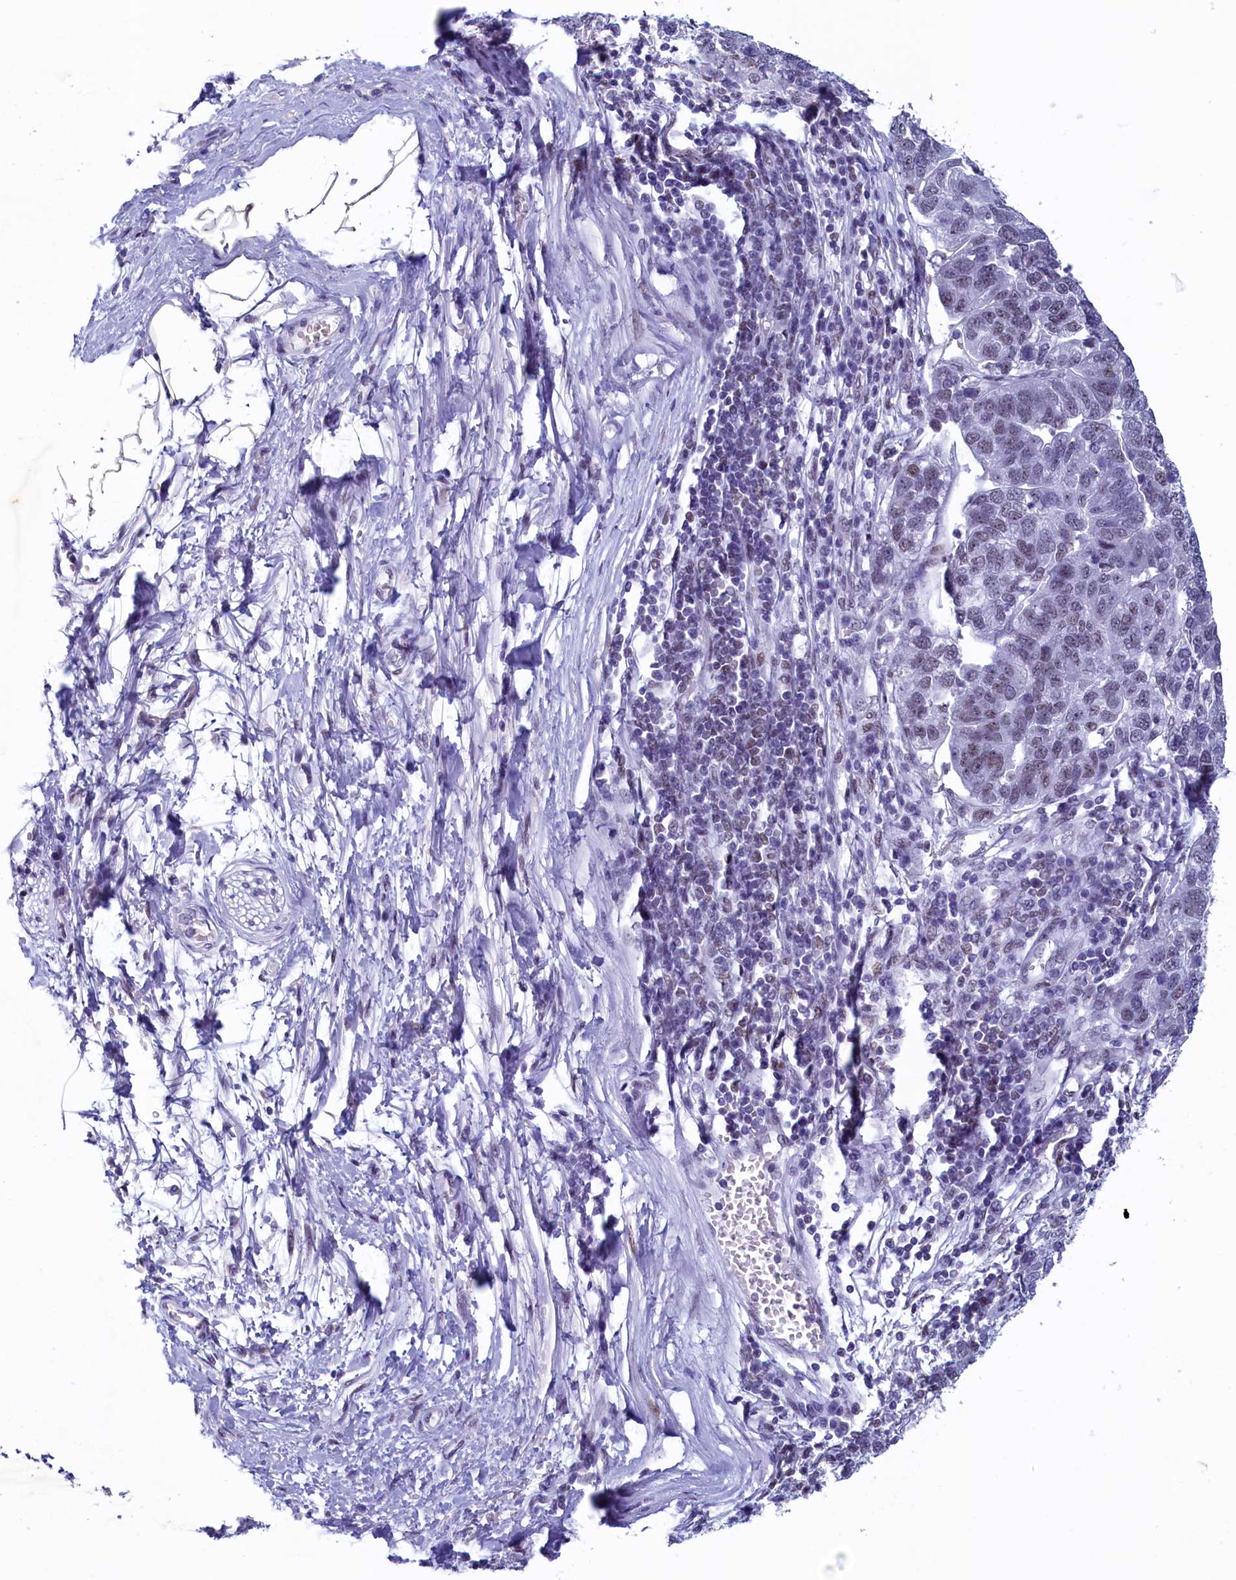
{"staining": {"intensity": "weak", "quantity": "<25%", "location": "nuclear"}, "tissue": "pancreatic cancer", "cell_type": "Tumor cells", "image_type": "cancer", "snomed": [{"axis": "morphology", "description": "Adenocarcinoma, NOS"}, {"axis": "topography", "description": "Pancreas"}], "caption": "Tumor cells show no significant staining in adenocarcinoma (pancreatic).", "gene": "SUGP2", "patient": {"sex": "female", "age": 61}}